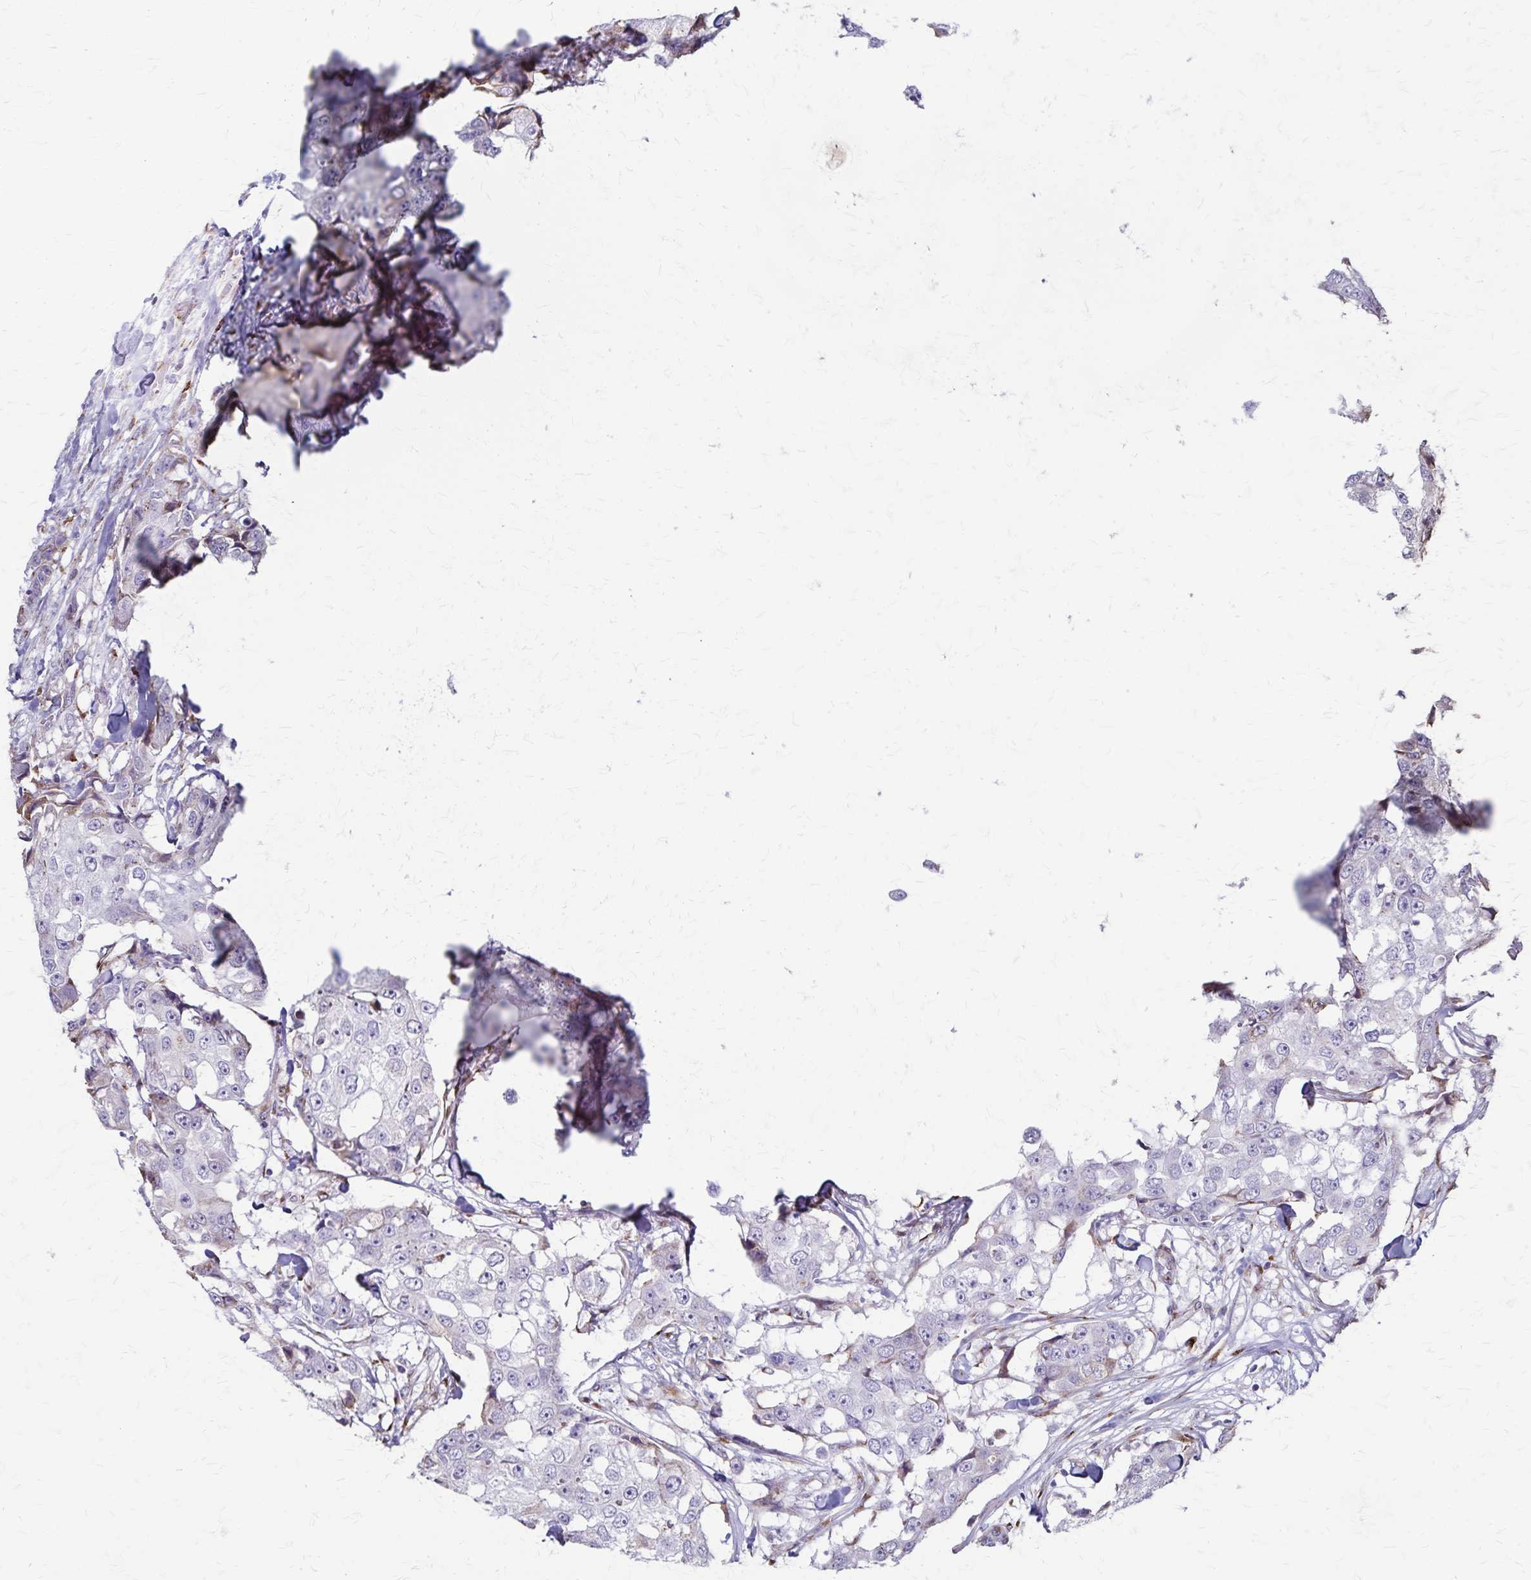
{"staining": {"intensity": "negative", "quantity": "none", "location": "none"}, "tissue": "breast cancer", "cell_type": "Tumor cells", "image_type": "cancer", "snomed": [{"axis": "morphology", "description": "Duct carcinoma"}, {"axis": "topography", "description": "Breast"}], "caption": "High magnification brightfield microscopy of intraductal carcinoma (breast) stained with DAB (brown) and counterstained with hematoxylin (blue): tumor cells show no significant staining.", "gene": "MCFD2", "patient": {"sex": "female", "age": 27}}